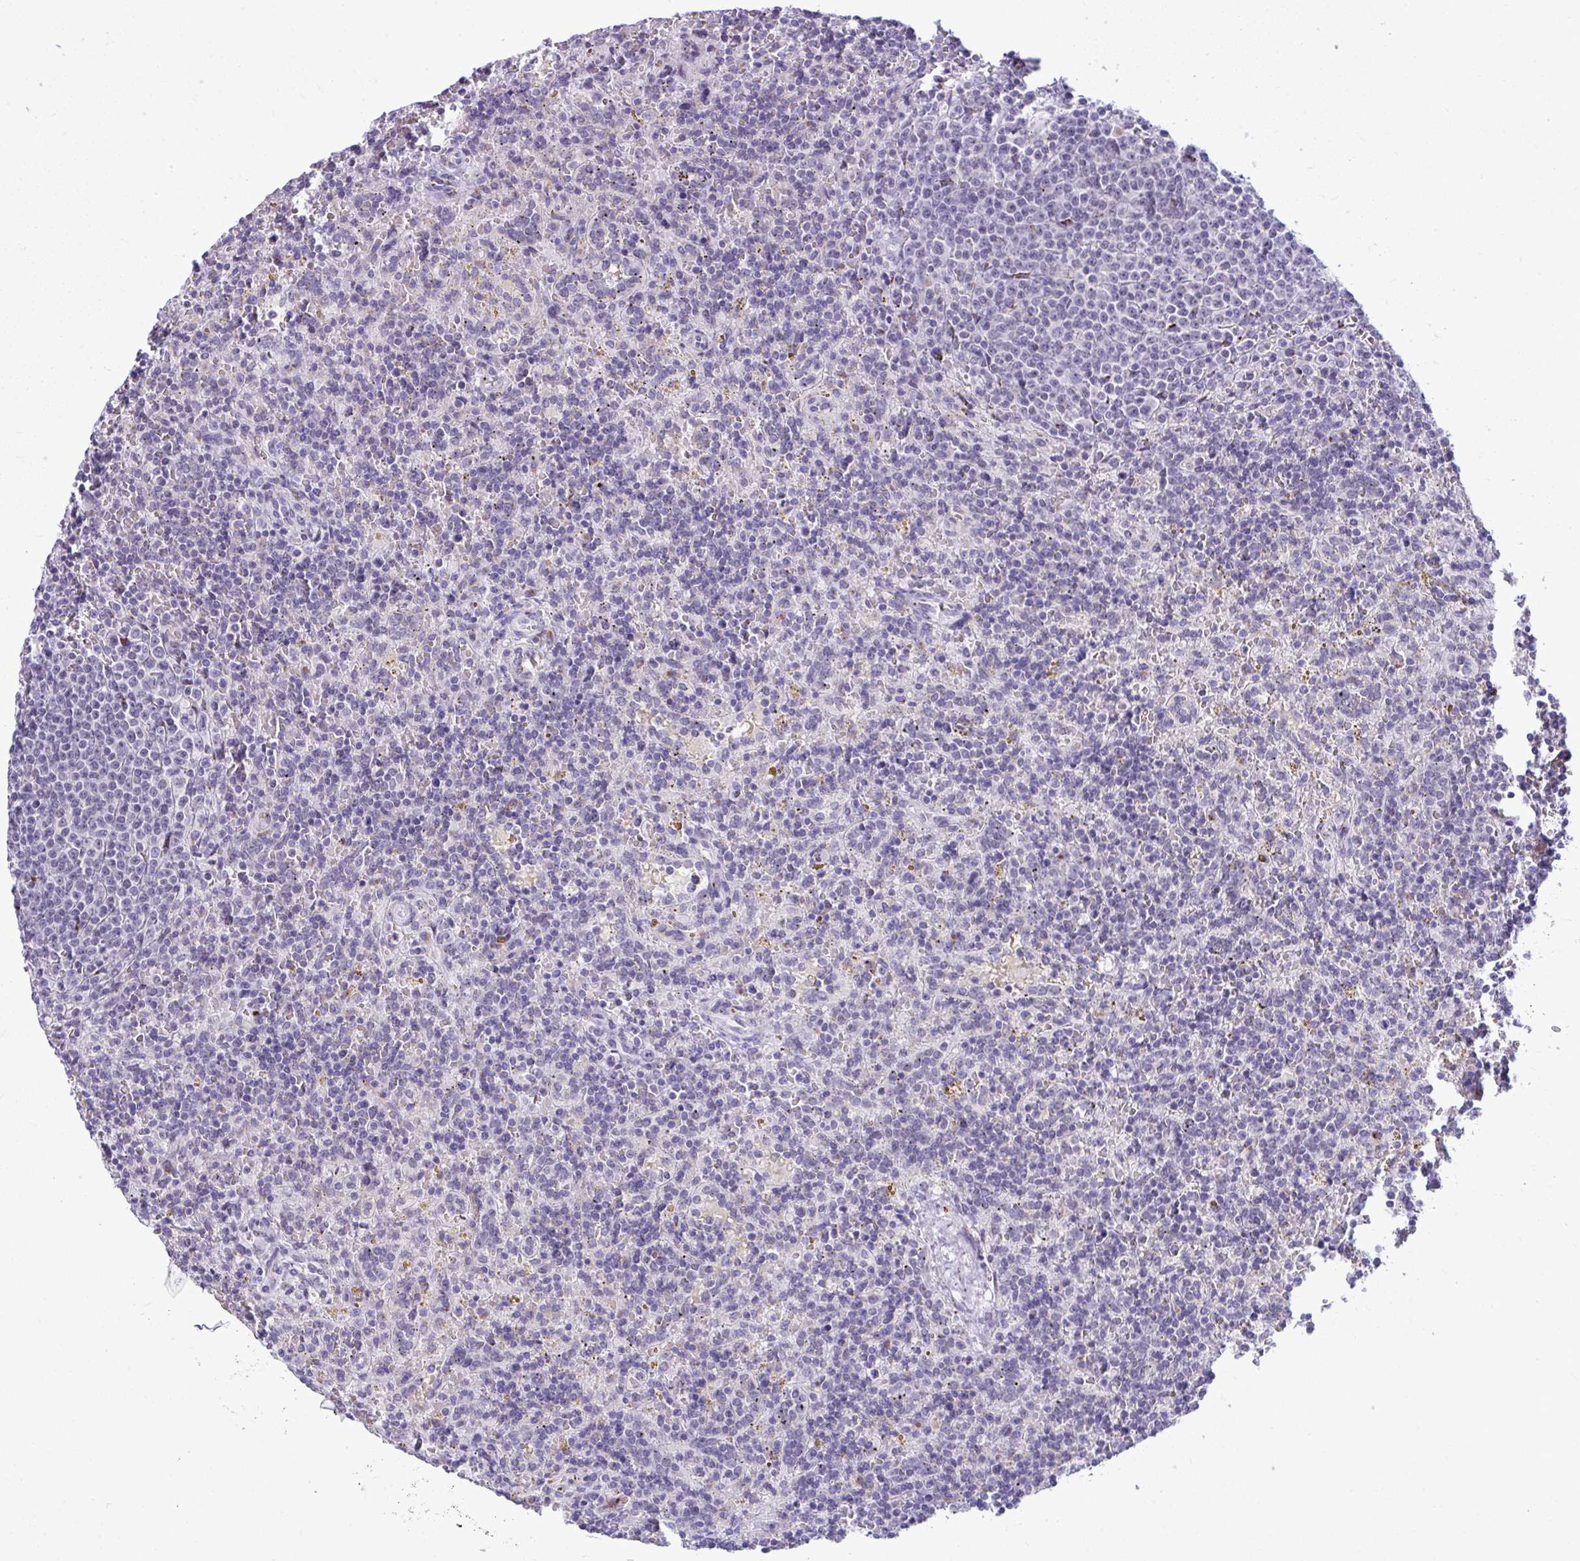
{"staining": {"intensity": "negative", "quantity": "none", "location": "none"}, "tissue": "lymphoma", "cell_type": "Tumor cells", "image_type": "cancer", "snomed": [{"axis": "morphology", "description": "Malignant lymphoma, non-Hodgkin's type, Low grade"}, {"axis": "topography", "description": "Spleen"}], "caption": "IHC micrograph of human malignant lymphoma, non-Hodgkin's type (low-grade) stained for a protein (brown), which demonstrates no positivity in tumor cells. Brightfield microscopy of immunohistochemistry (IHC) stained with DAB (brown) and hematoxylin (blue), captured at high magnification.", "gene": "DTX4", "patient": {"sex": "male", "age": 67}}